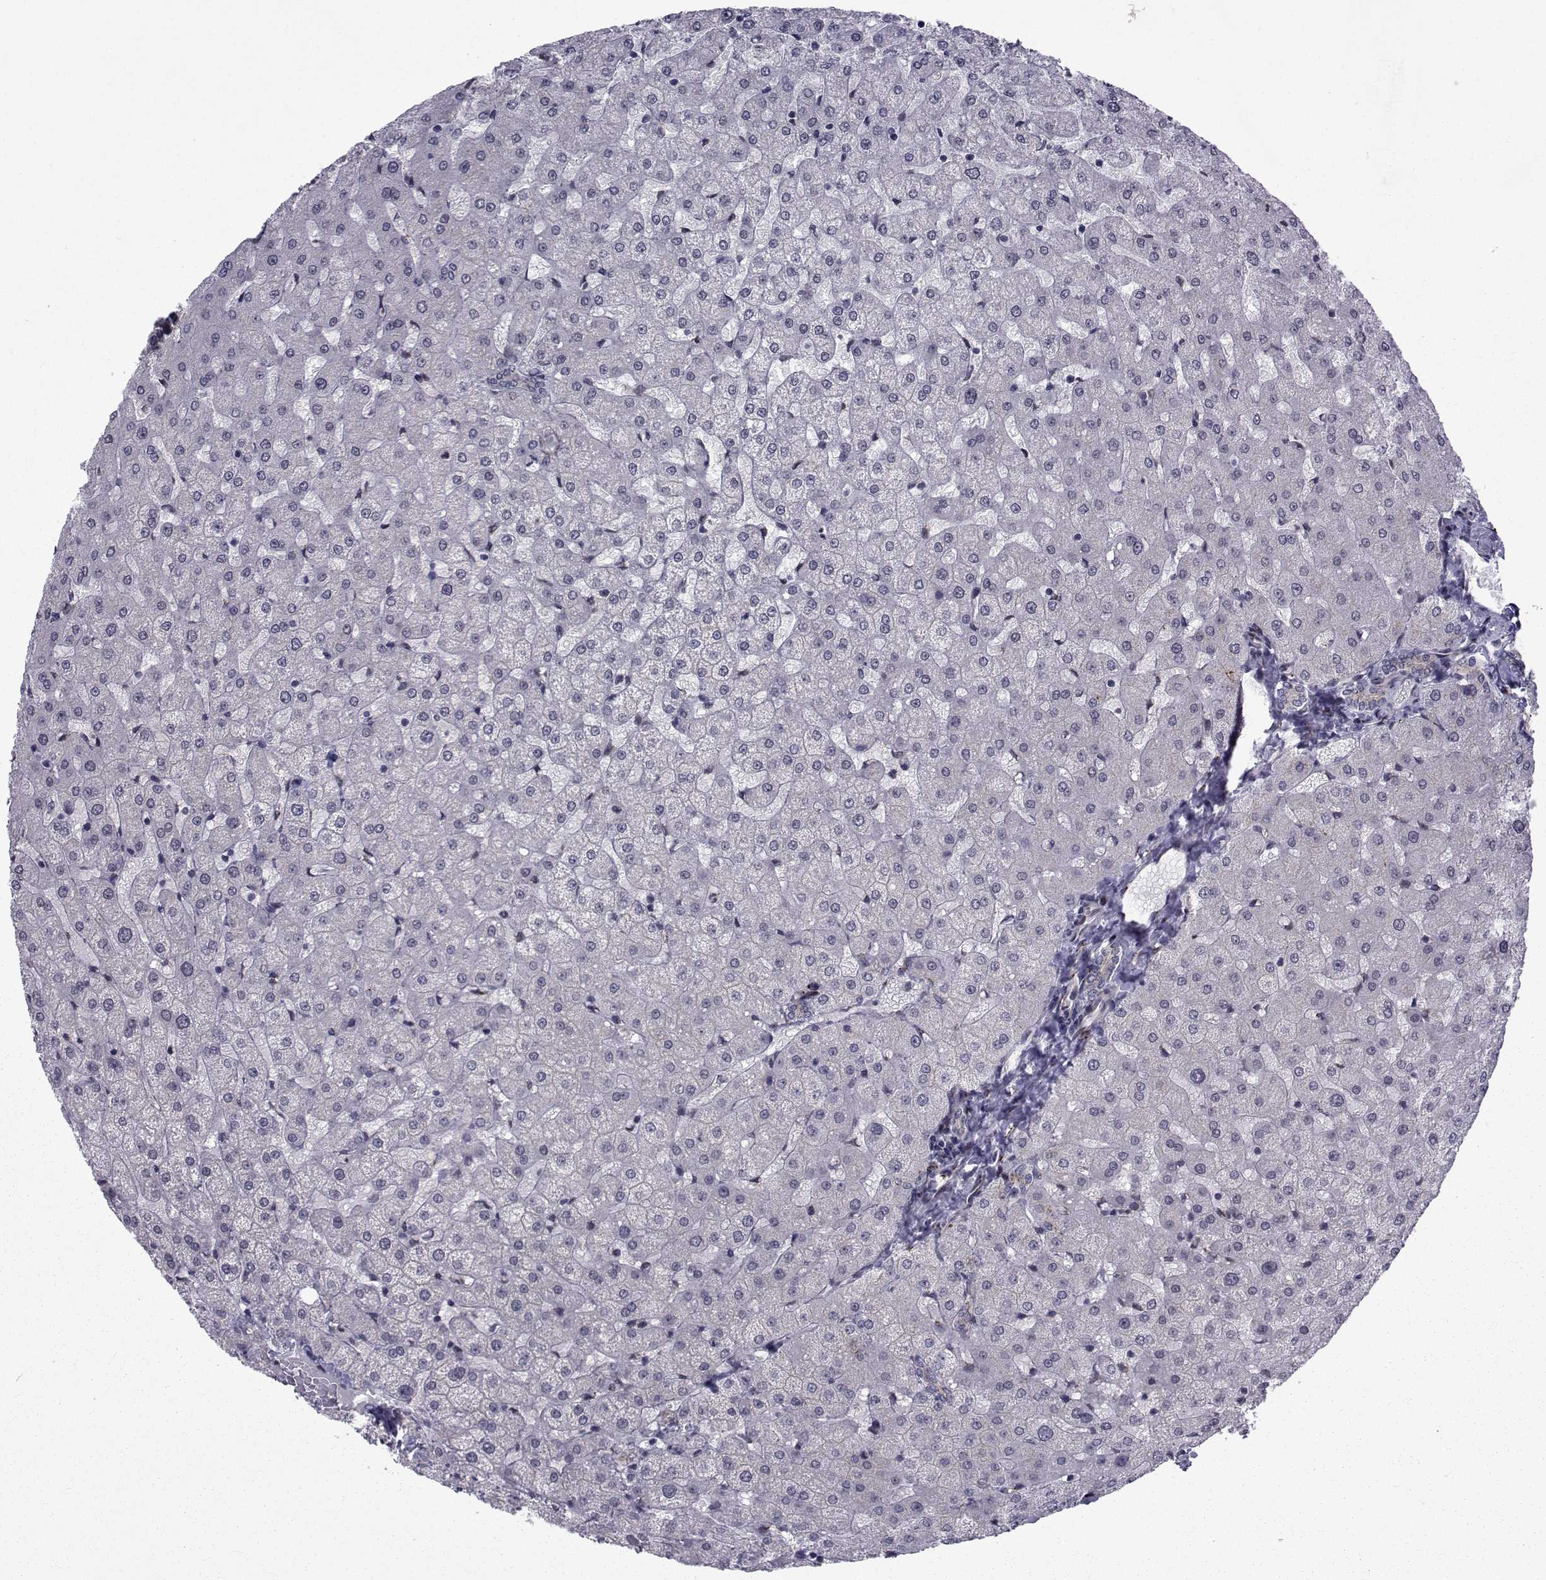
{"staining": {"intensity": "negative", "quantity": "none", "location": "none"}, "tissue": "liver", "cell_type": "Cholangiocytes", "image_type": "normal", "snomed": [{"axis": "morphology", "description": "Normal tissue, NOS"}, {"axis": "topography", "description": "Liver"}], "caption": "Immunohistochemistry (IHC) micrograph of unremarkable human liver stained for a protein (brown), which demonstrates no positivity in cholangiocytes.", "gene": "ATP6V1C2", "patient": {"sex": "female", "age": 50}}